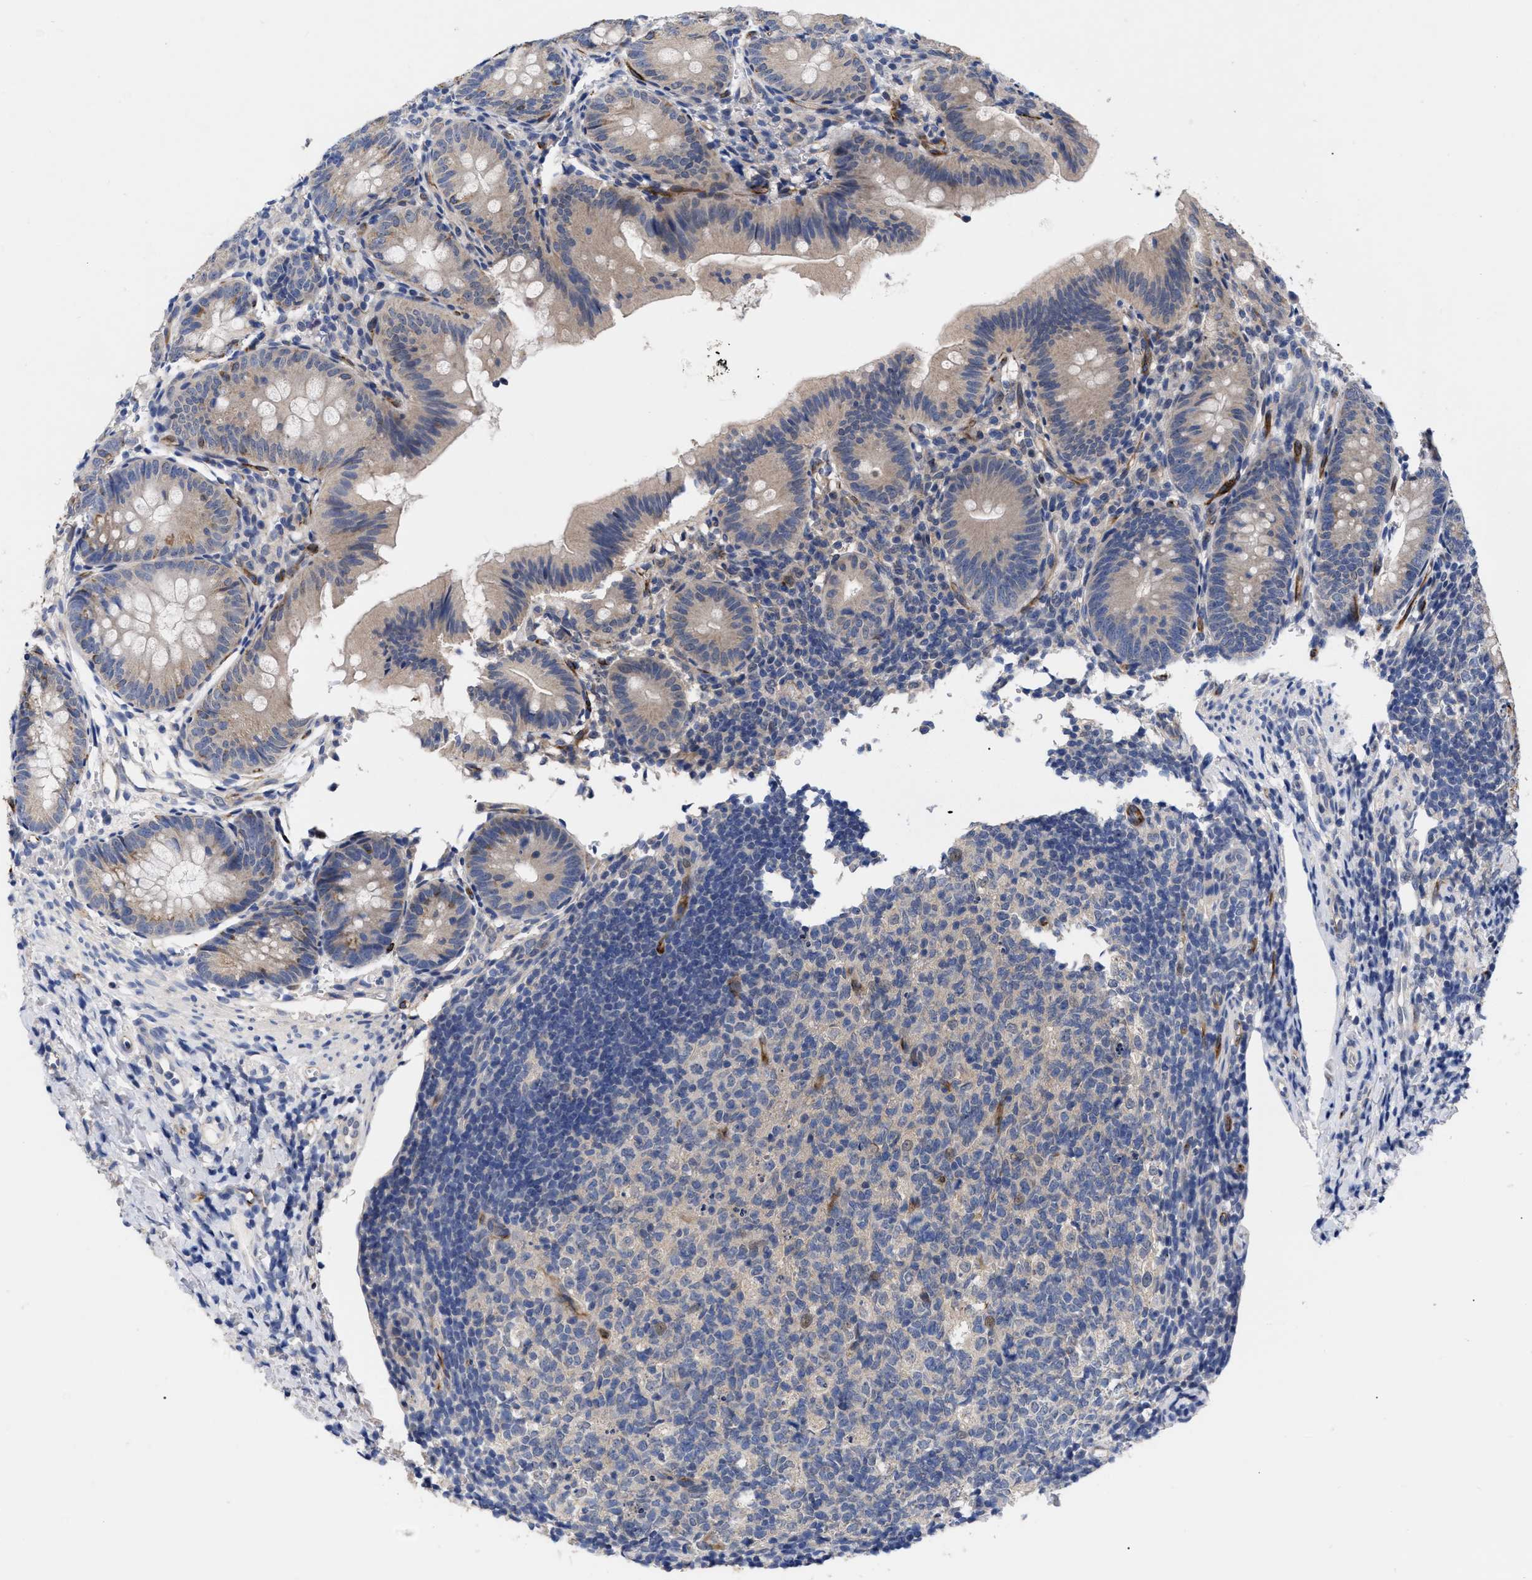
{"staining": {"intensity": "negative", "quantity": "none", "location": "none"}, "tissue": "appendix", "cell_type": "Glandular cells", "image_type": "normal", "snomed": [{"axis": "morphology", "description": "Normal tissue, NOS"}, {"axis": "topography", "description": "Appendix"}], "caption": "This is an immunohistochemistry (IHC) micrograph of normal human appendix. There is no expression in glandular cells.", "gene": "CCN5", "patient": {"sex": "male", "age": 1}}